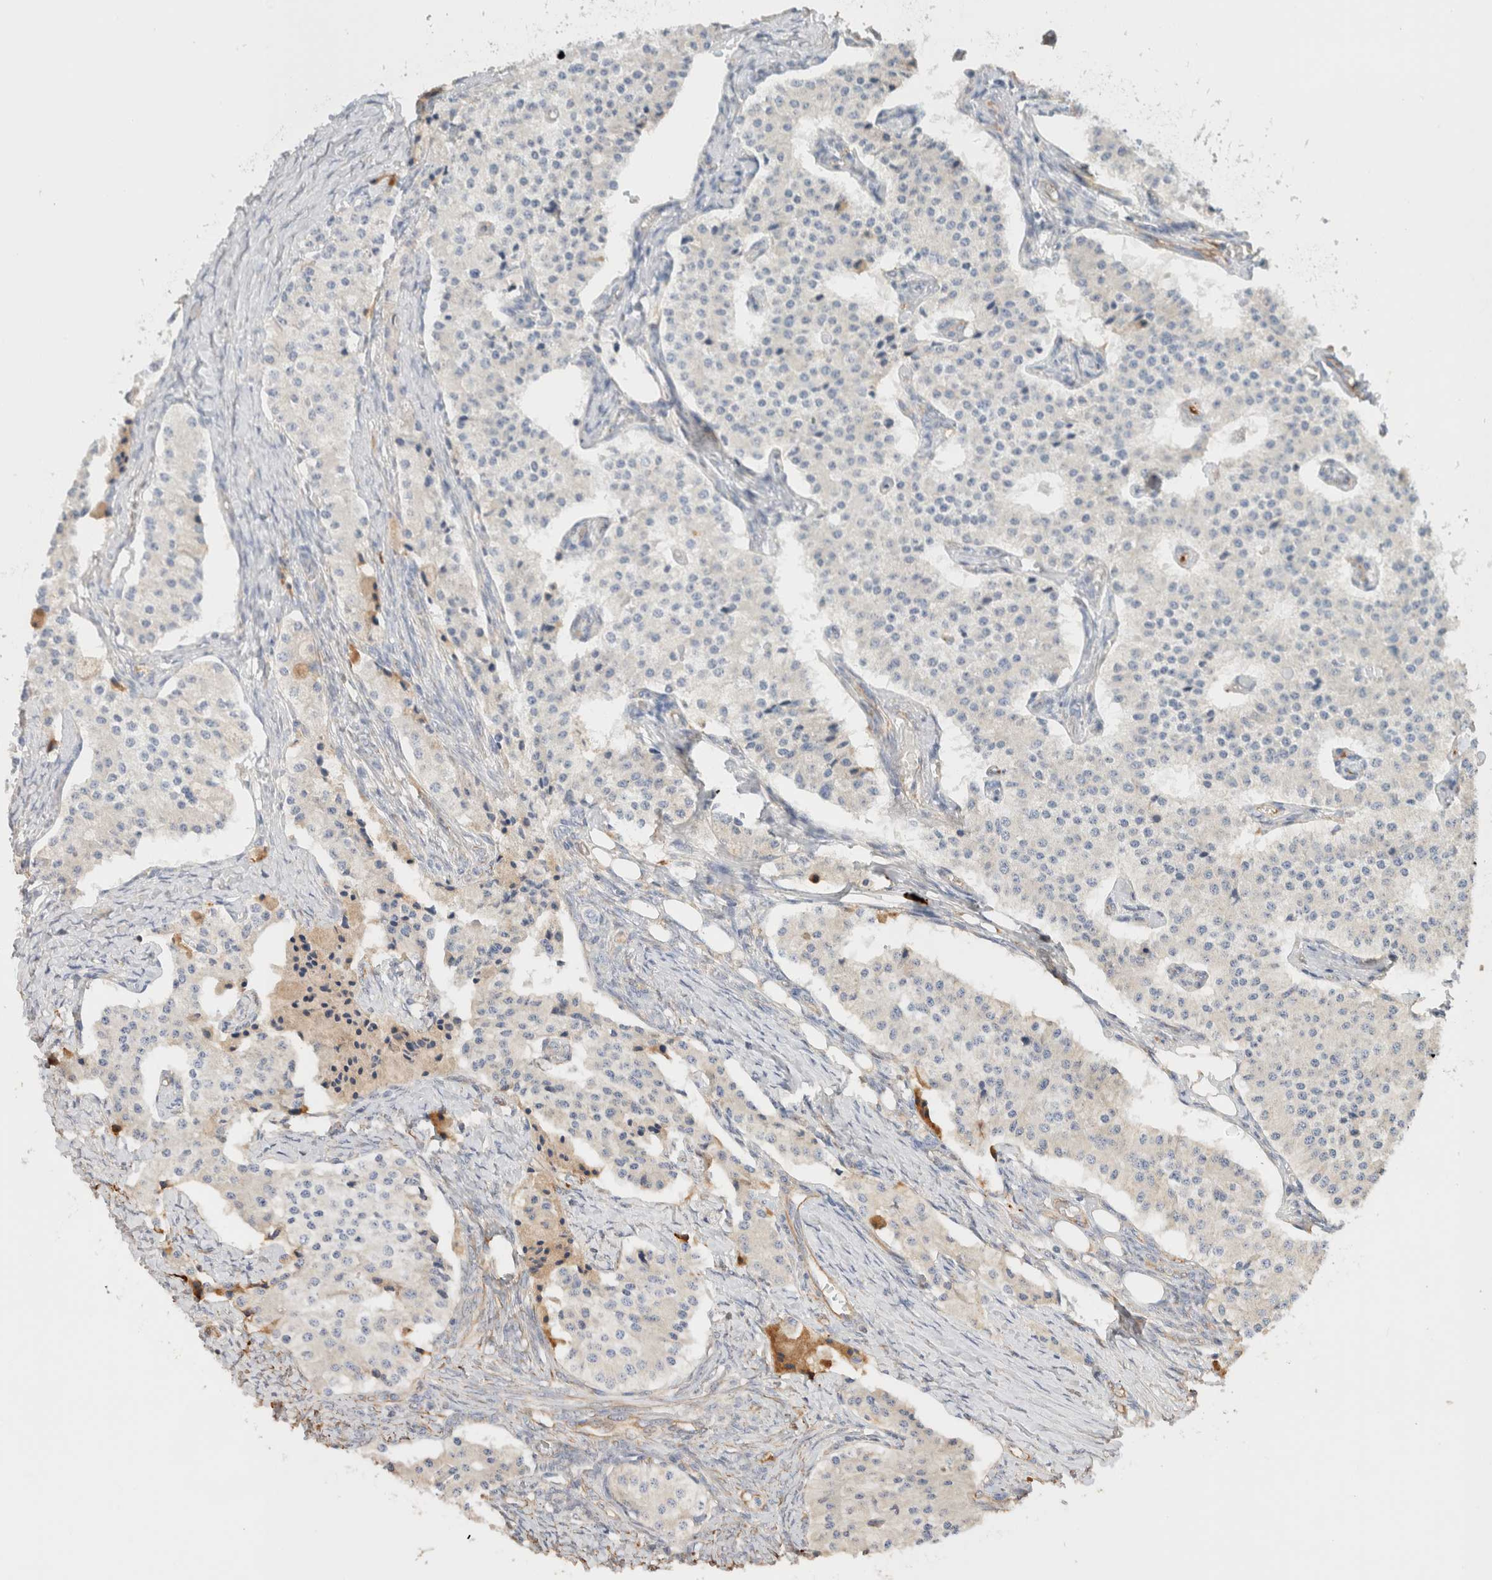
{"staining": {"intensity": "negative", "quantity": "none", "location": "none"}, "tissue": "carcinoid", "cell_type": "Tumor cells", "image_type": "cancer", "snomed": [{"axis": "morphology", "description": "Carcinoid, malignant, NOS"}, {"axis": "topography", "description": "Colon"}], "caption": "Immunohistochemistry (IHC) of carcinoid demonstrates no positivity in tumor cells.", "gene": "PROS1", "patient": {"sex": "female", "age": 52}}